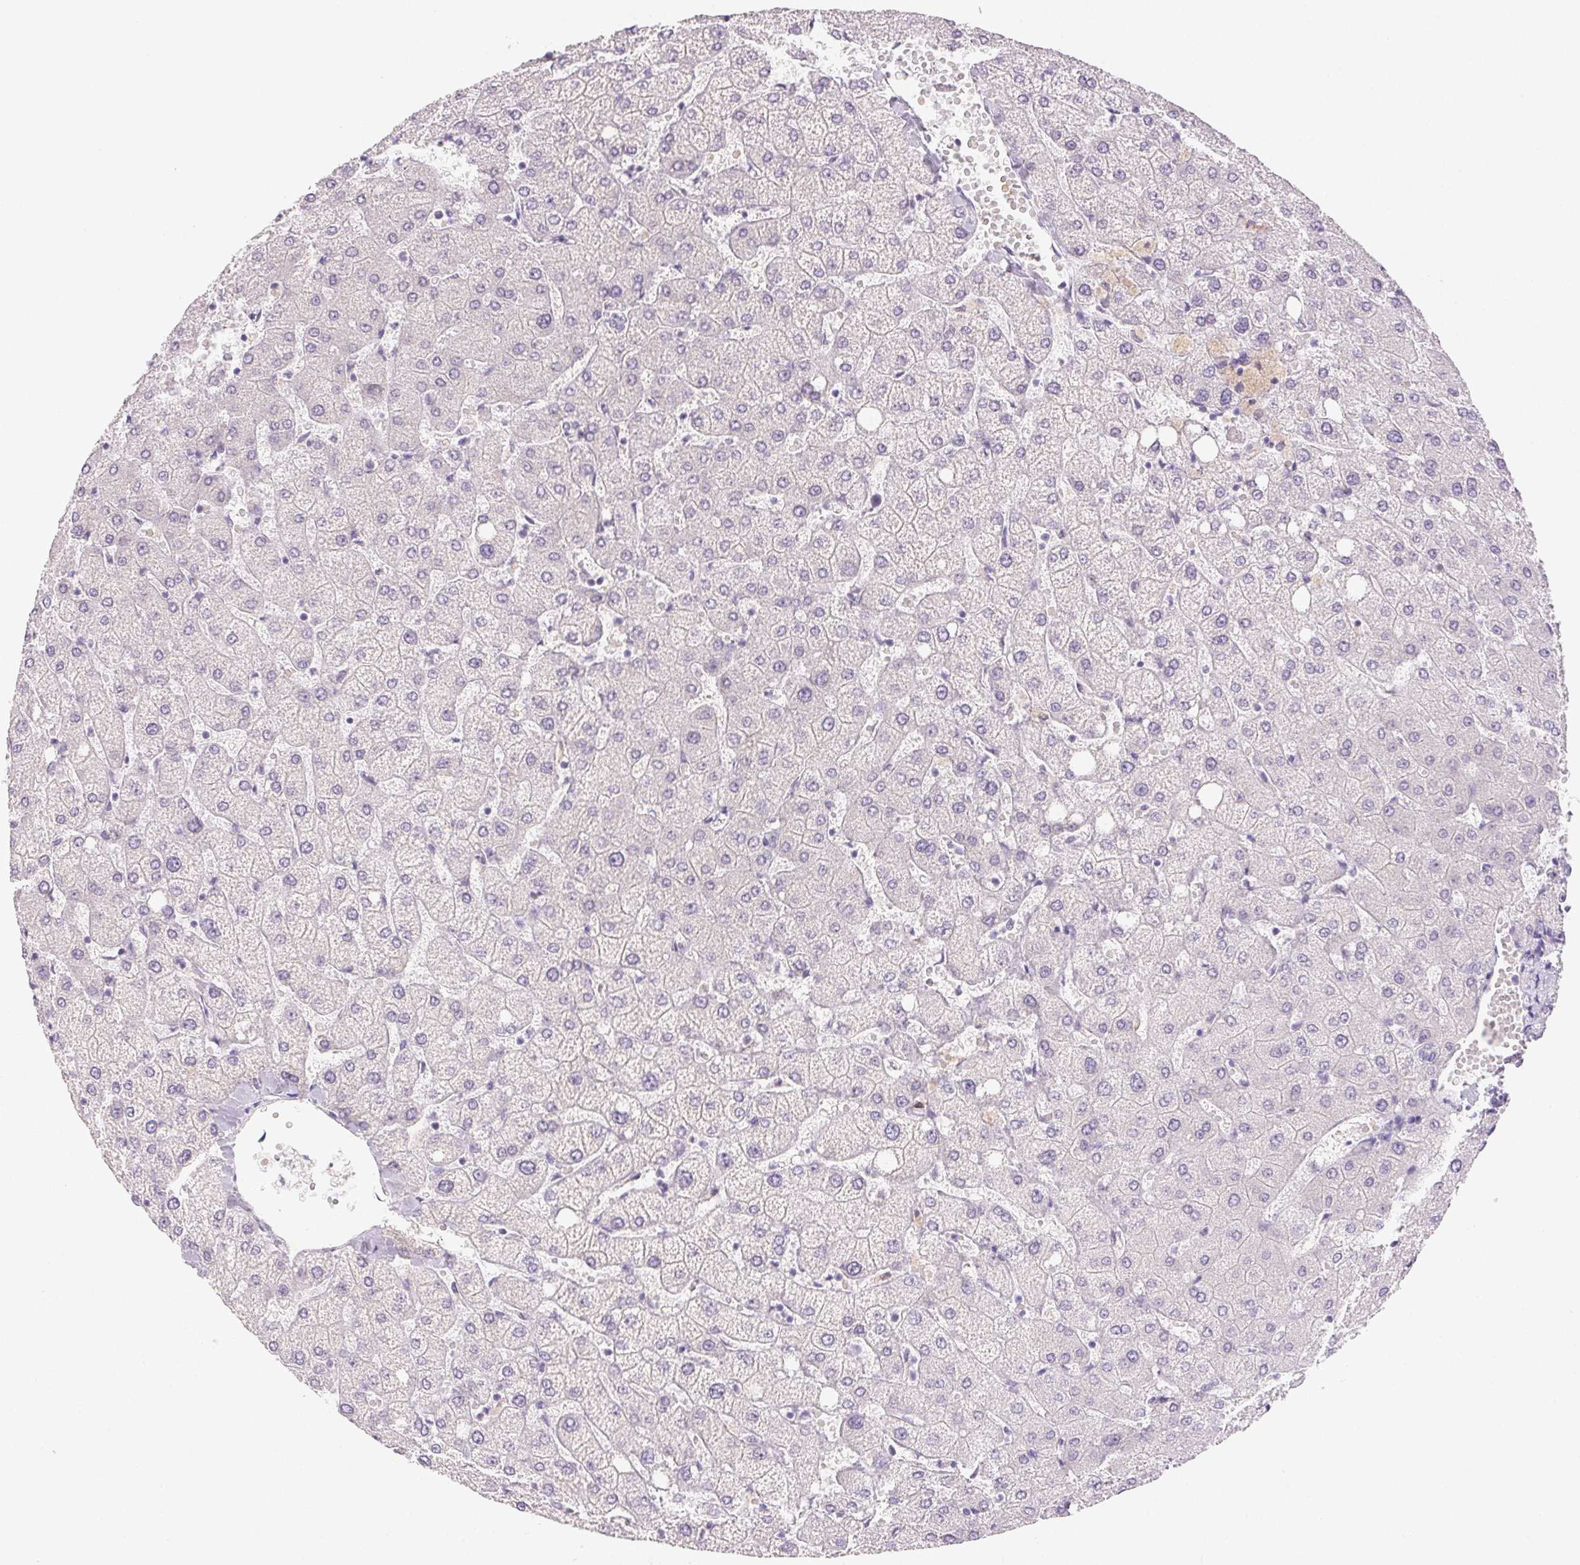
{"staining": {"intensity": "negative", "quantity": "none", "location": "none"}, "tissue": "liver", "cell_type": "Cholangiocytes", "image_type": "normal", "snomed": [{"axis": "morphology", "description": "Normal tissue, NOS"}, {"axis": "topography", "description": "Liver"}], "caption": "An IHC image of unremarkable liver is shown. There is no staining in cholangiocytes of liver.", "gene": "BPIFB2", "patient": {"sex": "female", "age": 54}}